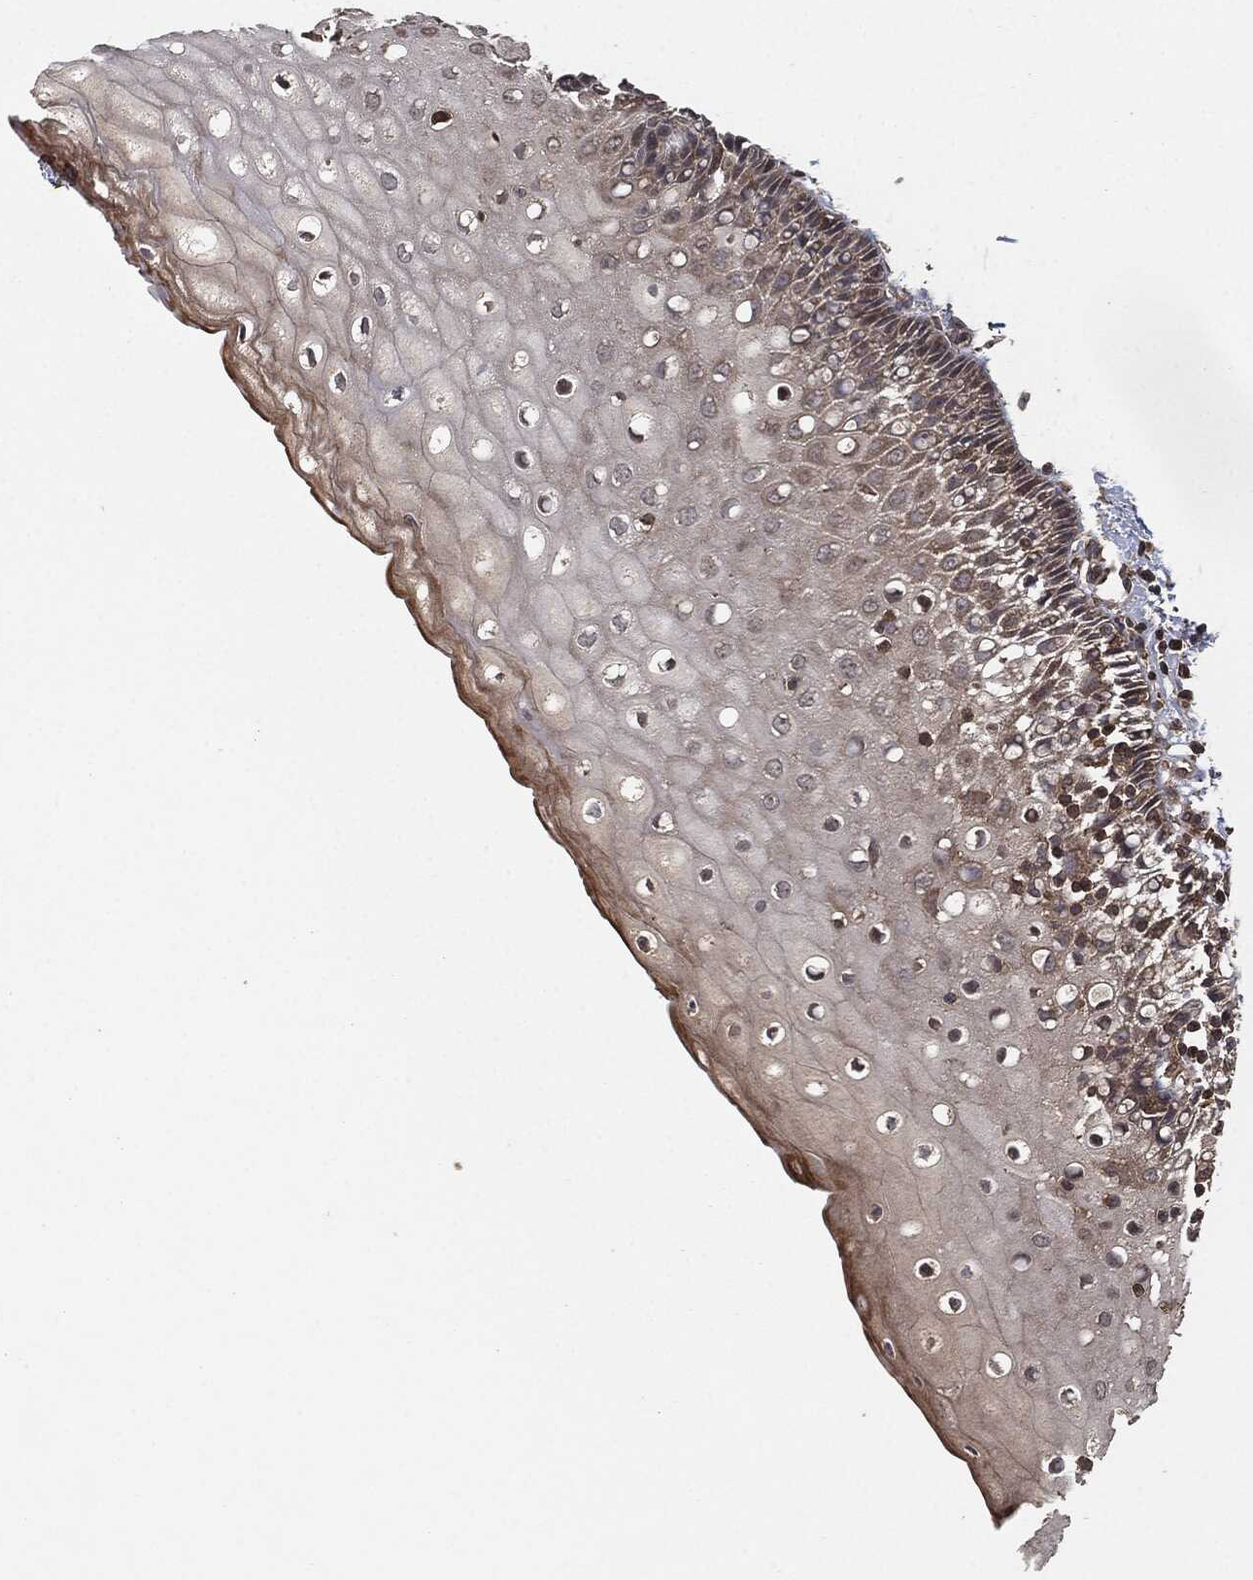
{"staining": {"intensity": "weak", "quantity": "25%-75%", "location": "cytoplasmic/membranous"}, "tissue": "cervix", "cell_type": "Glandular cells", "image_type": "normal", "snomed": [{"axis": "morphology", "description": "Normal tissue, NOS"}, {"axis": "topography", "description": "Cervix"}], "caption": "The image reveals immunohistochemical staining of normal cervix. There is weak cytoplasmic/membranous expression is seen in about 25%-75% of glandular cells. The staining is performed using DAB (3,3'-diaminobenzidine) brown chromogen to label protein expression. The nuclei are counter-stained blue using hematoxylin.", "gene": "ERBIN", "patient": {"sex": "female", "age": 37}}